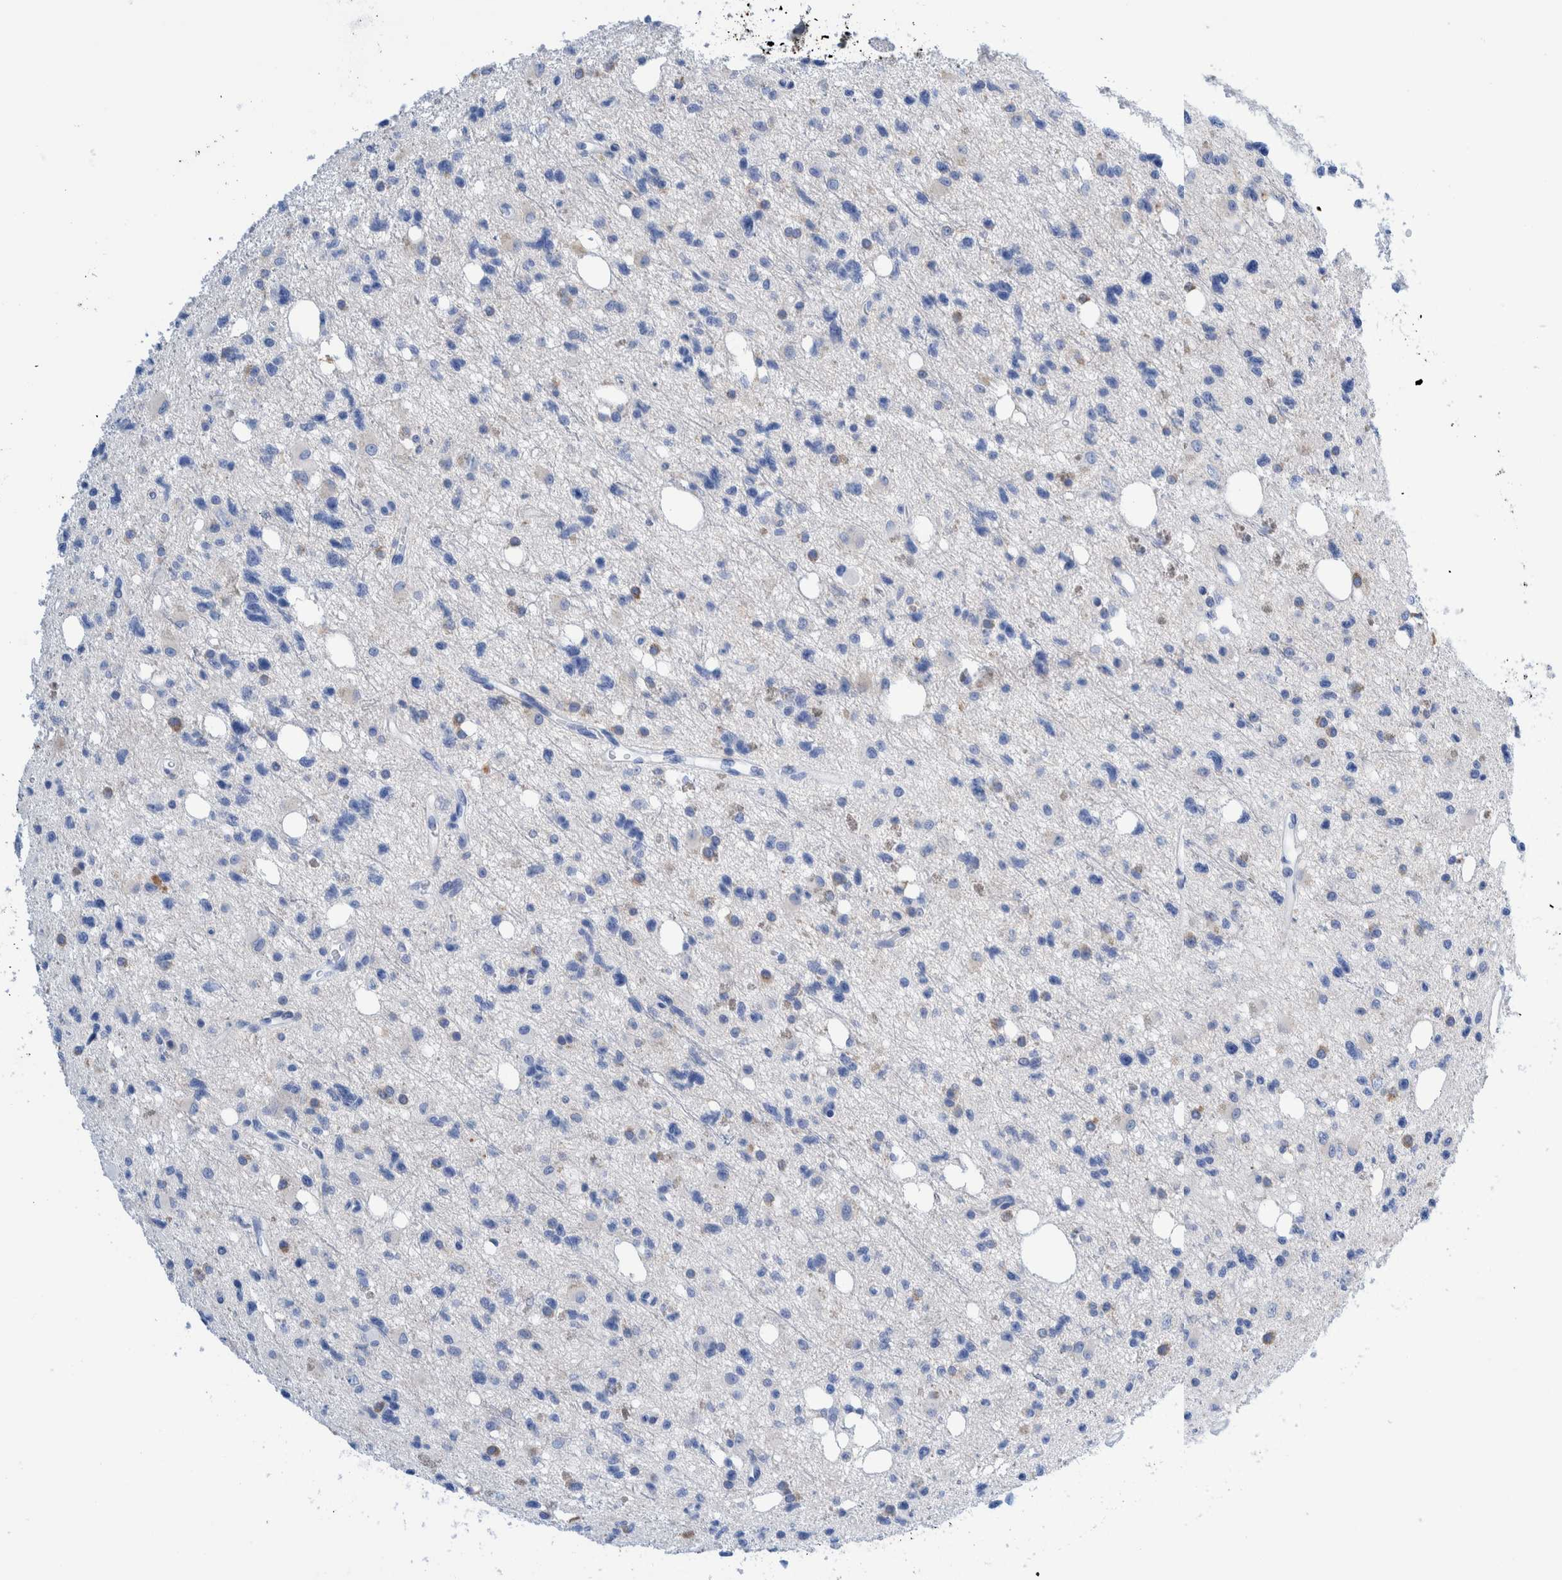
{"staining": {"intensity": "negative", "quantity": "none", "location": "none"}, "tissue": "glioma", "cell_type": "Tumor cells", "image_type": "cancer", "snomed": [{"axis": "morphology", "description": "Glioma, malignant, High grade"}, {"axis": "topography", "description": "Brain"}], "caption": "This is an immunohistochemistry photomicrograph of human glioma. There is no expression in tumor cells.", "gene": "KRT14", "patient": {"sex": "female", "age": 62}}